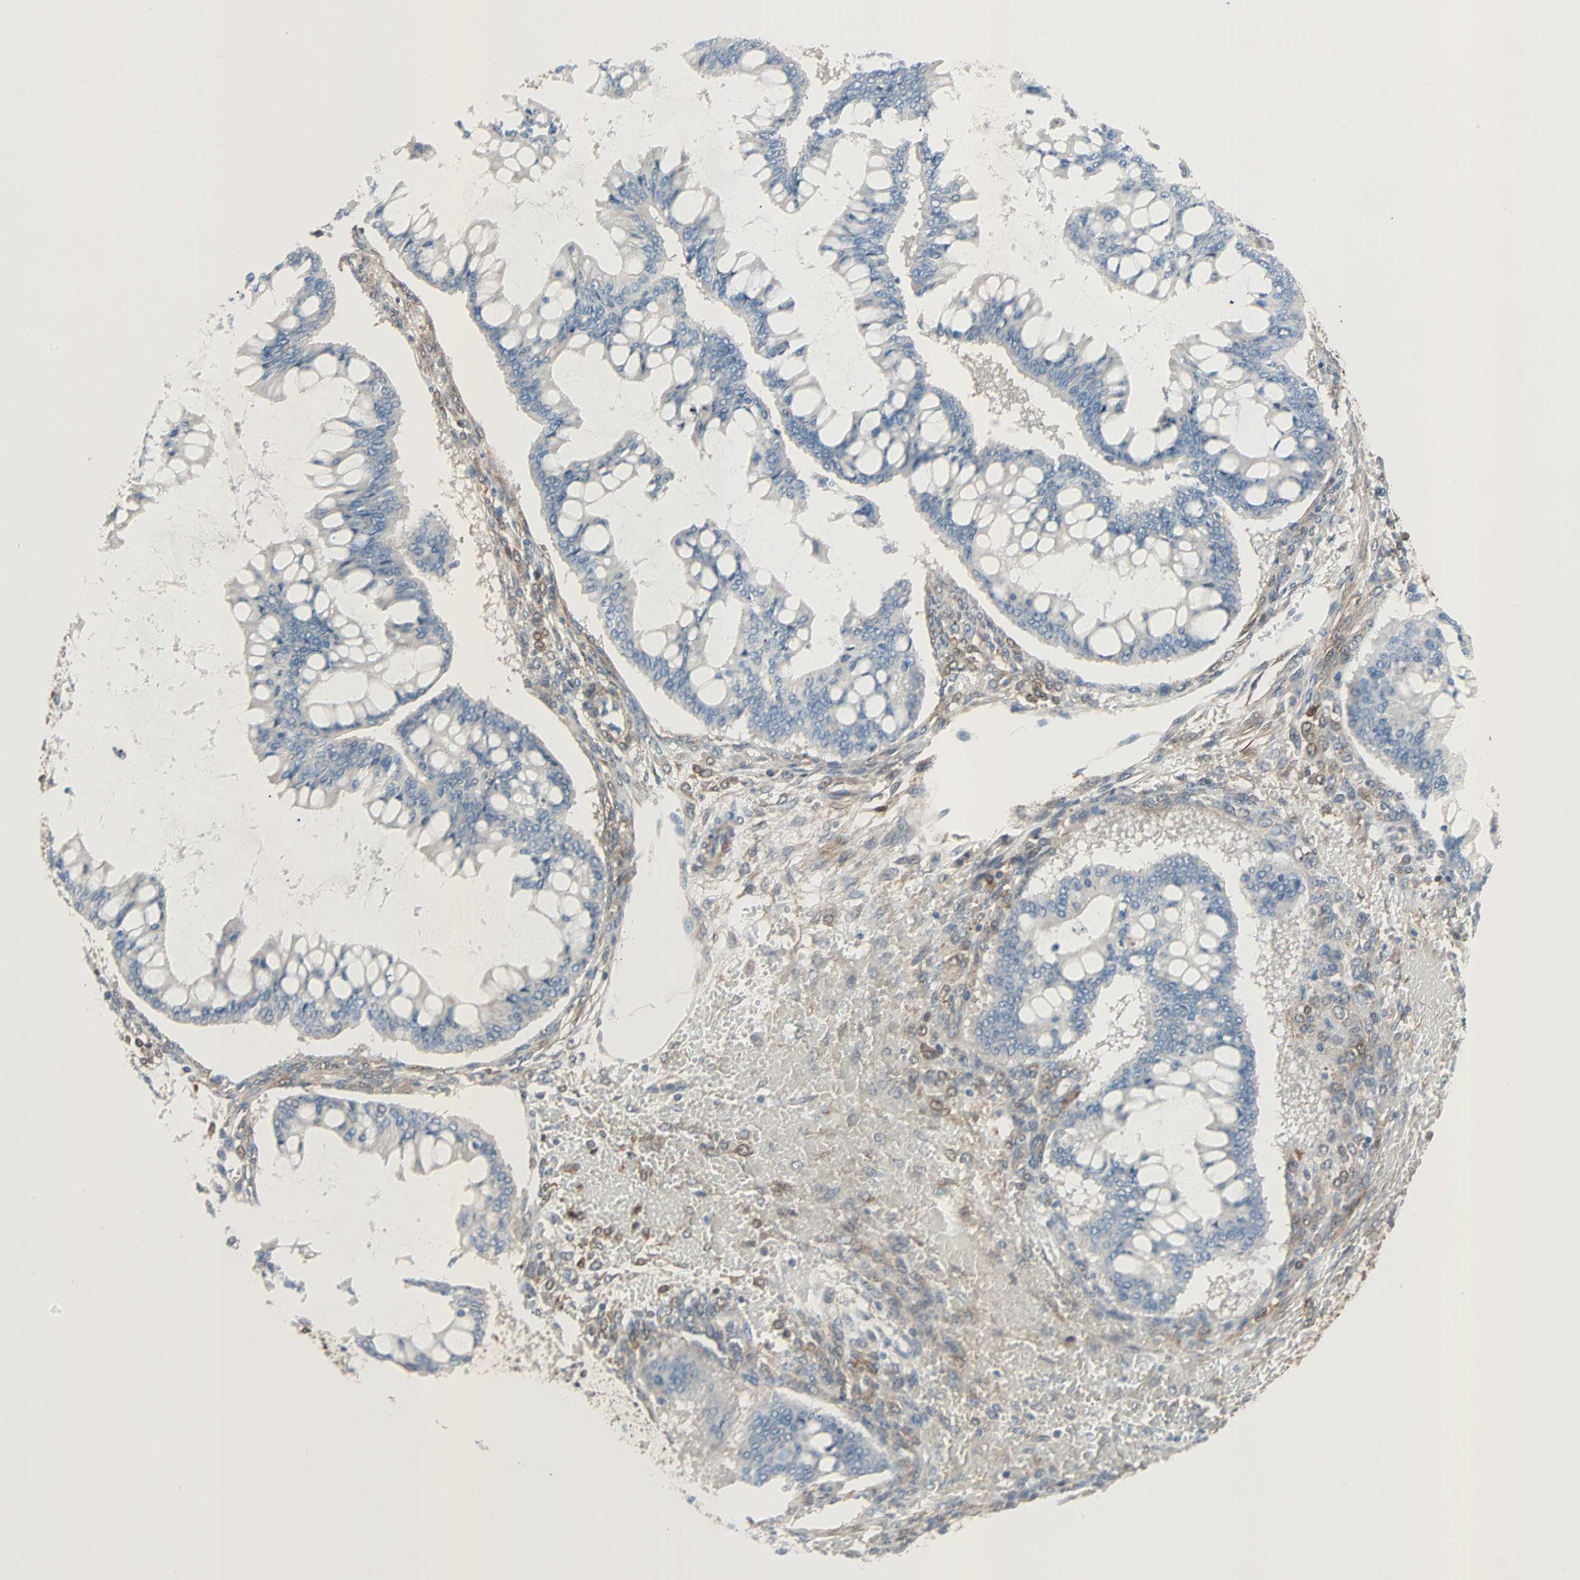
{"staining": {"intensity": "weak", "quantity": "<25%", "location": "cytoplasmic/membranous"}, "tissue": "ovarian cancer", "cell_type": "Tumor cells", "image_type": "cancer", "snomed": [{"axis": "morphology", "description": "Cystadenocarcinoma, mucinous, NOS"}, {"axis": "topography", "description": "Ovary"}], "caption": "This is an immunohistochemistry photomicrograph of ovarian mucinous cystadenocarcinoma. There is no staining in tumor cells.", "gene": "TNFRSF12A", "patient": {"sex": "female", "age": 73}}